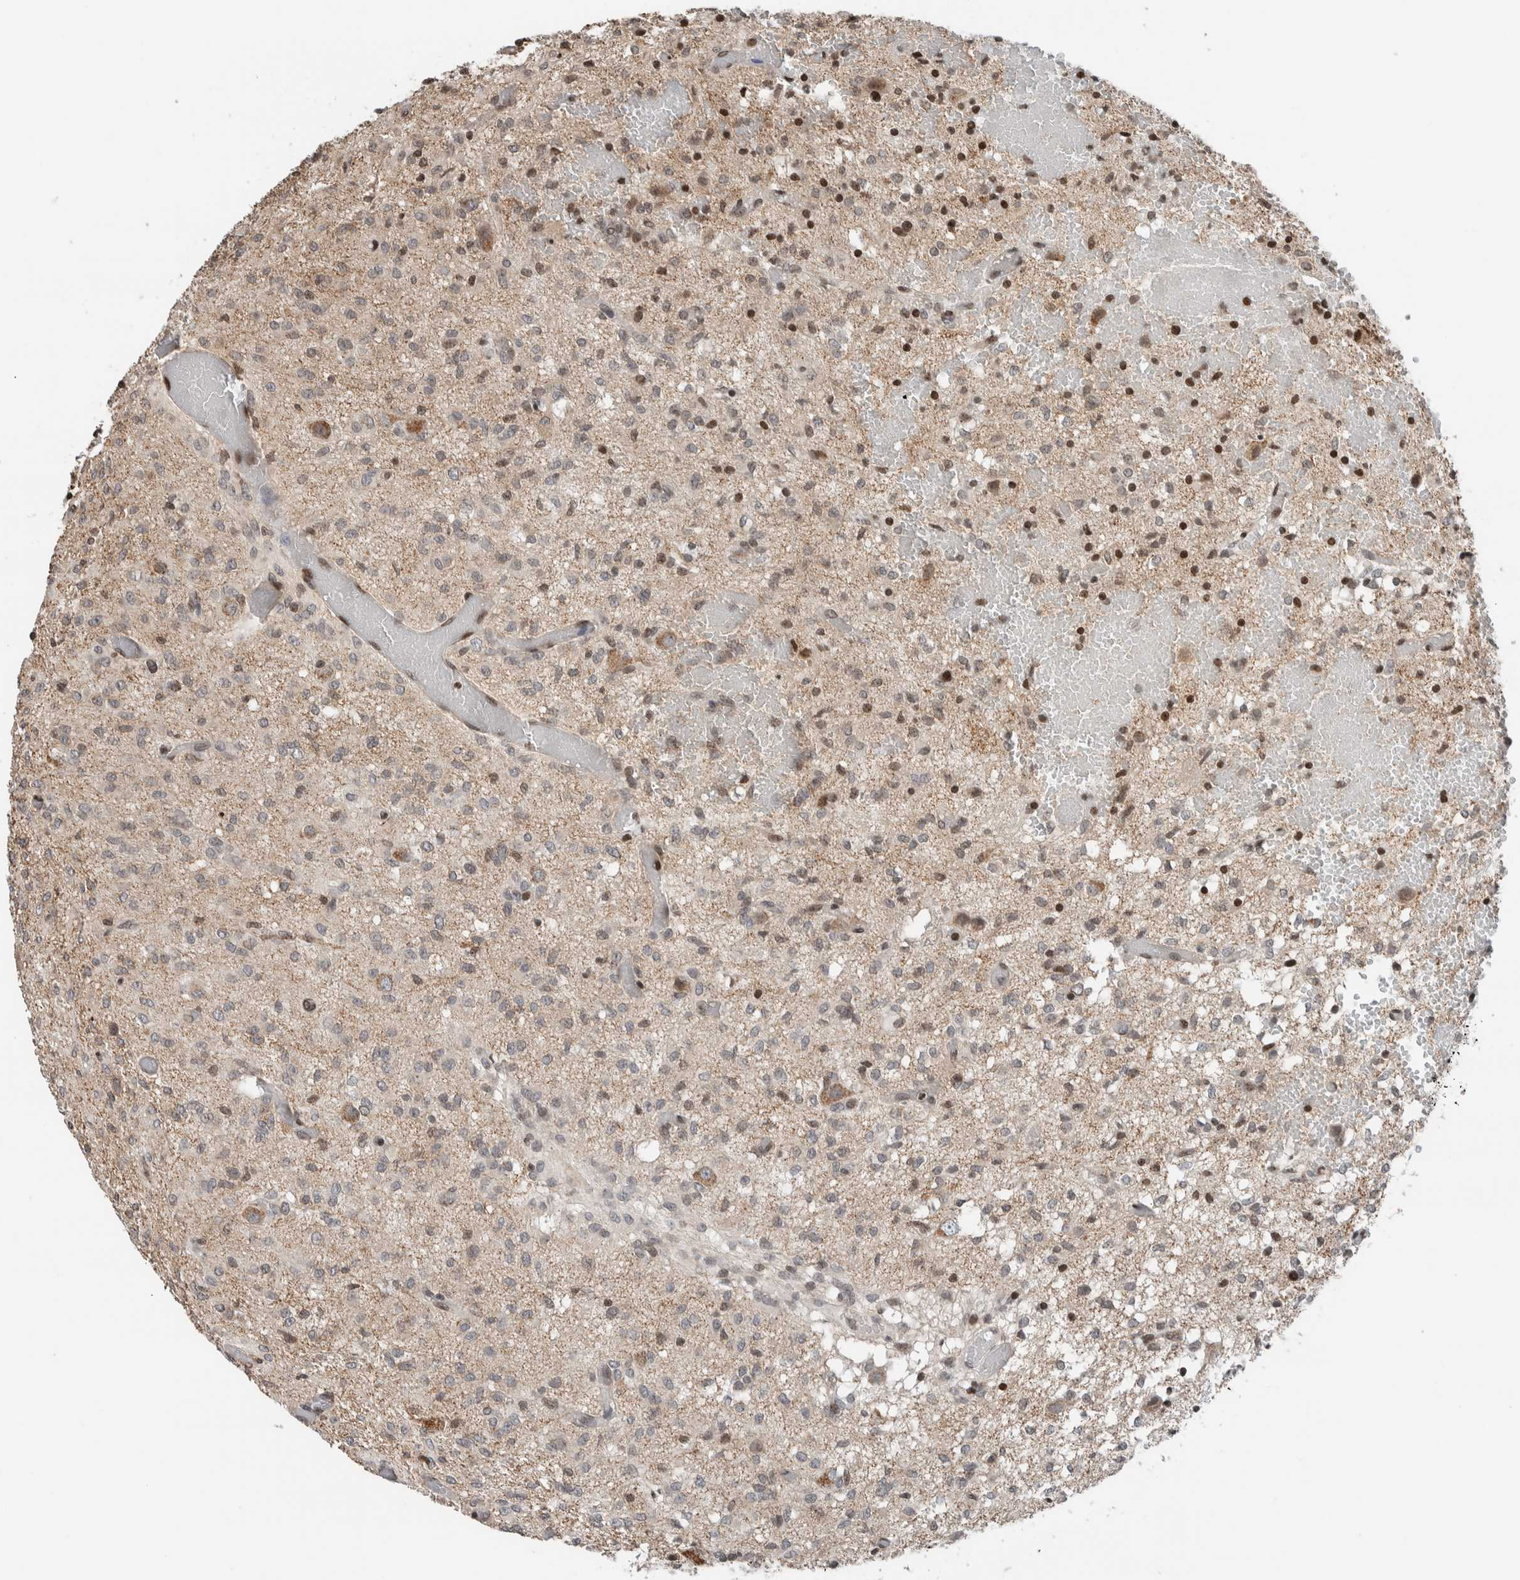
{"staining": {"intensity": "weak", "quantity": "25%-75%", "location": "nuclear"}, "tissue": "glioma", "cell_type": "Tumor cells", "image_type": "cancer", "snomed": [{"axis": "morphology", "description": "Glioma, malignant, High grade"}, {"axis": "topography", "description": "Brain"}], "caption": "Protein expression analysis of glioma reveals weak nuclear positivity in about 25%-75% of tumor cells.", "gene": "NPLOC4", "patient": {"sex": "female", "age": 59}}